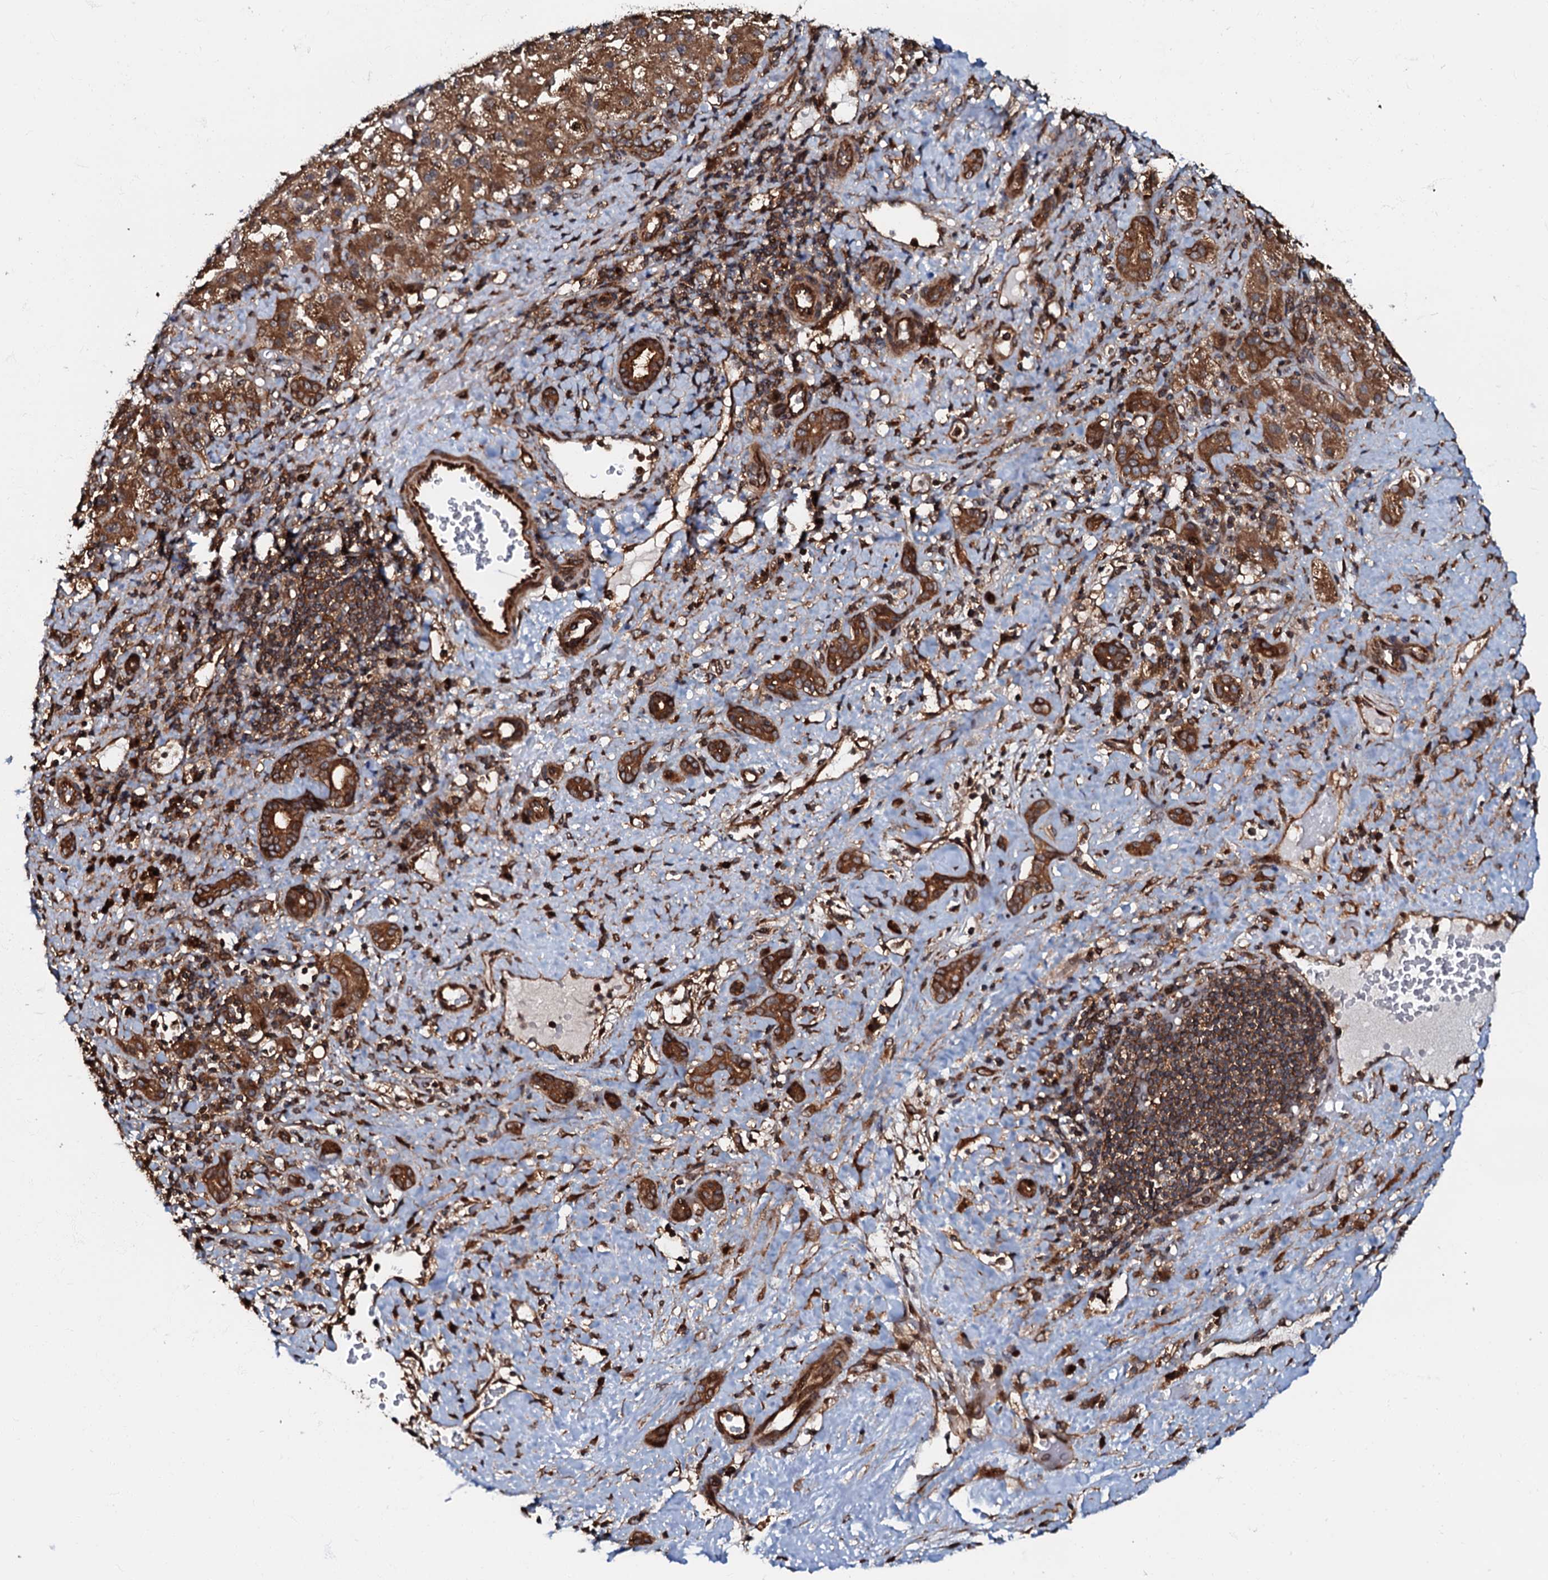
{"staining": {"intensity": "moderate", "quantity": ">75%", "location": "cytoplasmic/membranous"}, "tissue": "liver cancer", "cell_type": "Tumor cells", "image_type": "cancer", "snomed": [{"axis": "morphology", "description": "Normal tissue, NOS"}, {"axis": "morphology", "description": "Carcinoma, Hepatocellular, NOS"}, {"axis": "topography", "description": "Liver"}], "caption": "Protein analysis of liver hepatocellular carcinoma tissue reveals moderate cytoplasmic/membranous expression in about >75% of tumor cells.", "gene": "OSBP", "patient": {"sex": "male", "age": 57}}